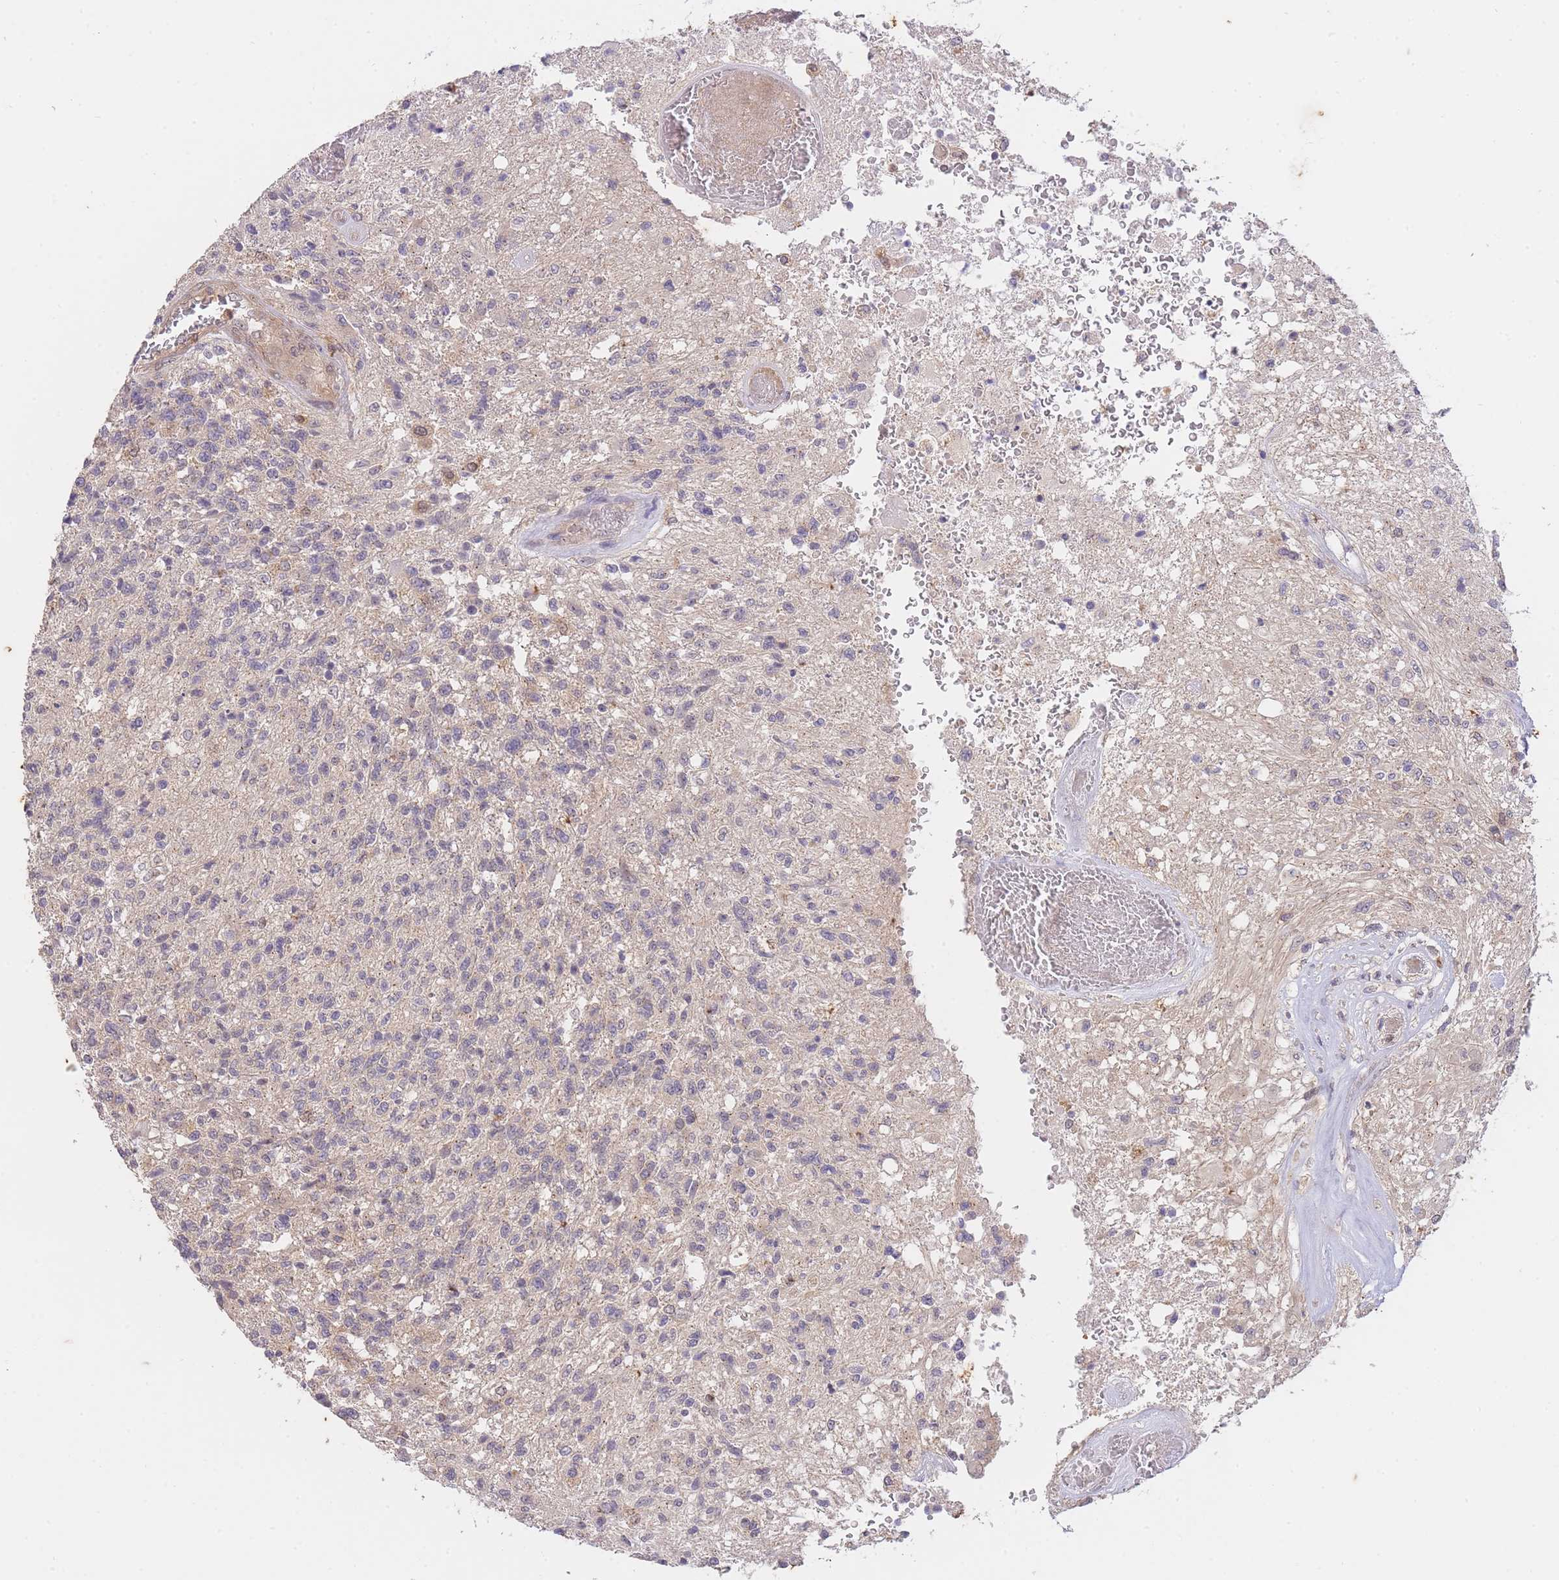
{"staining": {"intensity": "negative", "quantity": "none", "location": "none"}, "tissue": "glioma", "cell_type": "Tumor cells", "image_type": "cancer", "snomed": [{"axis": "morphology", "description": "Glioma, malignant, High grade"}, {"axis": "topography", "description": "Brain"}], "caption": "Immunohistochemical staining of glioma shows no significant positivity in tumor cells.", "gene": "ST8SIA4", "patient": {"sex": "male", "age": 56}}